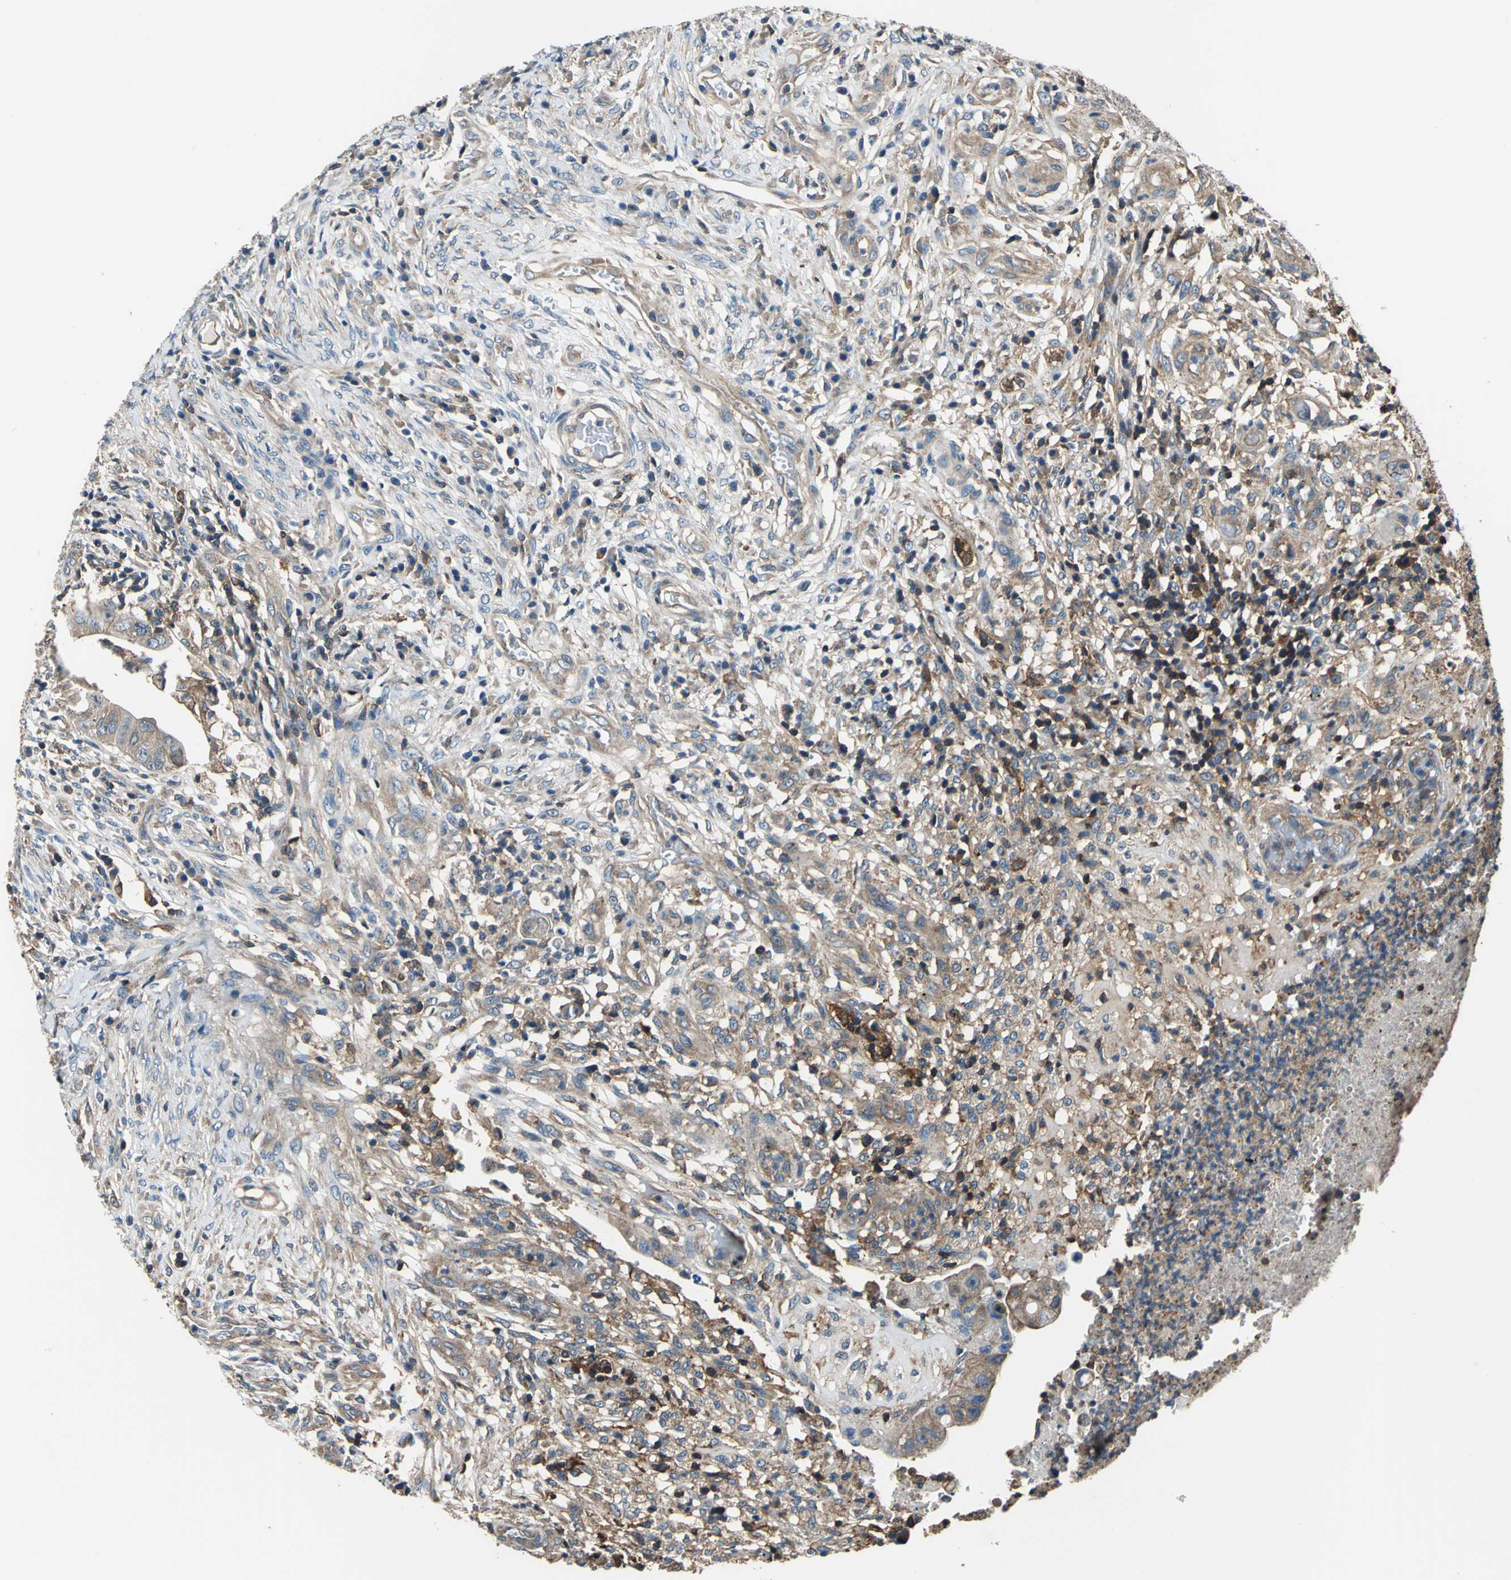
{"staining": {"intensity": "moderate", "quantity": "25%-75%", "location": "cytoplasmic/membranous"}, "tissue": "colorectal cancer", "cell_type": "Tumor cells", "image_type": "cancer", "snomed": [{"axis": "morphology", "description": "Adenocarcinoma, NOS"}, {"axis": "topography", "description": "Rectum"}], "caption": "IHC staining of adenocarcinoma (colorectal), which displays medium levels of moderate cytoplasmic/membranous expression in about 25%-75% of tumor cells indicating moderate cytoplasmic/membranous protein positivity. The staining was performed using DAB (3,3'-diaminobenzidine) (brown) for protein detection and nuclei were counterstained in hematoxylin (blue).", "gene": "DDX3Y", "patient": {"sex": "female", "age": 71}}